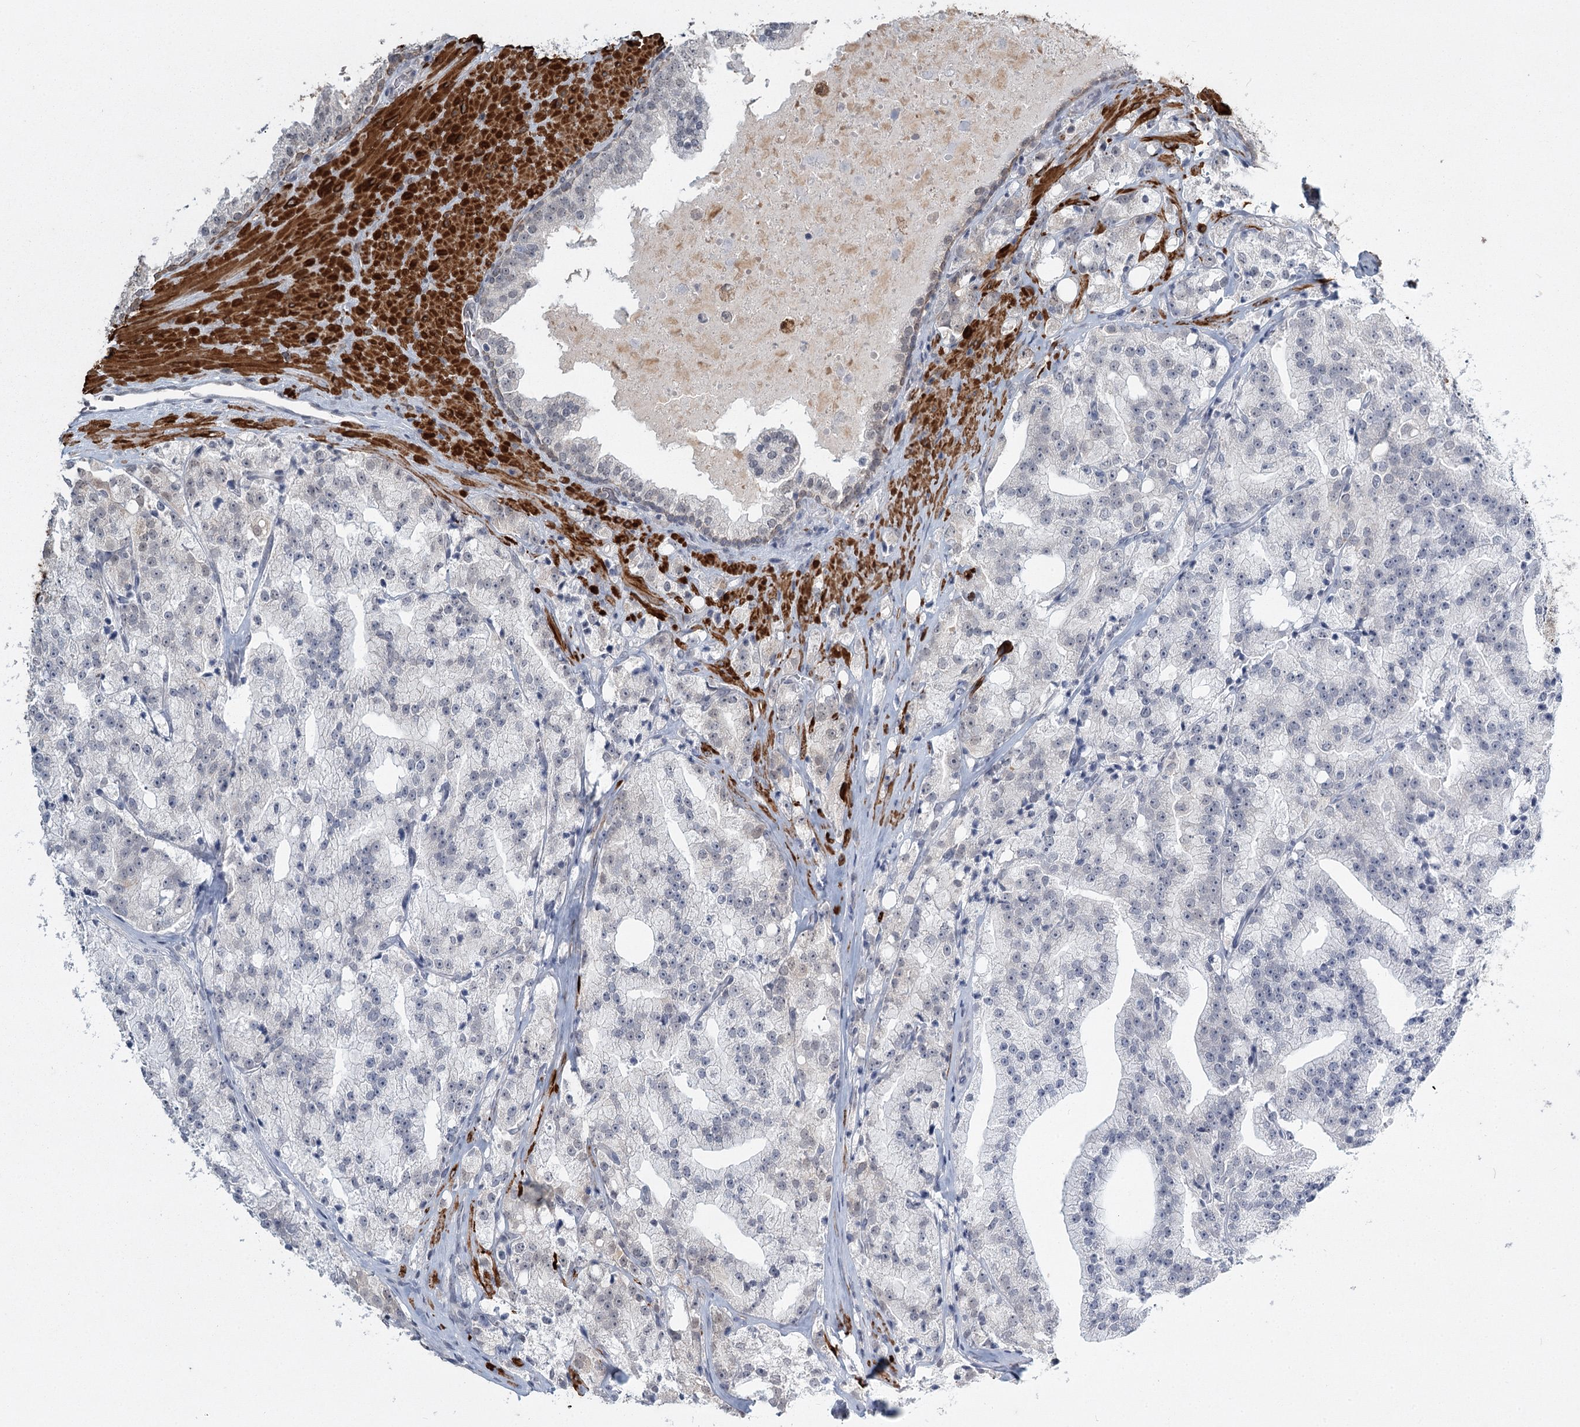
{"staining": {"intensity": "negative", "quantity": "none", "location": "none"}, "tissue": "prostate cancer", "cell_type": "Tumor cells", "image_type": "cancer", "snomed": [{"axis": "morphology", "description": "Adenocarcinoma, High grade"}, {"axis": "topography", "description": "Prostate"}], "caption": "This is an immunohistochemistry (IHC) micrograph of prostate high-grade adenocarcinoma. There is no expression in tumor cells.", "gene": "TMEM70", "patient": {"sex": "male", "age": 64}}